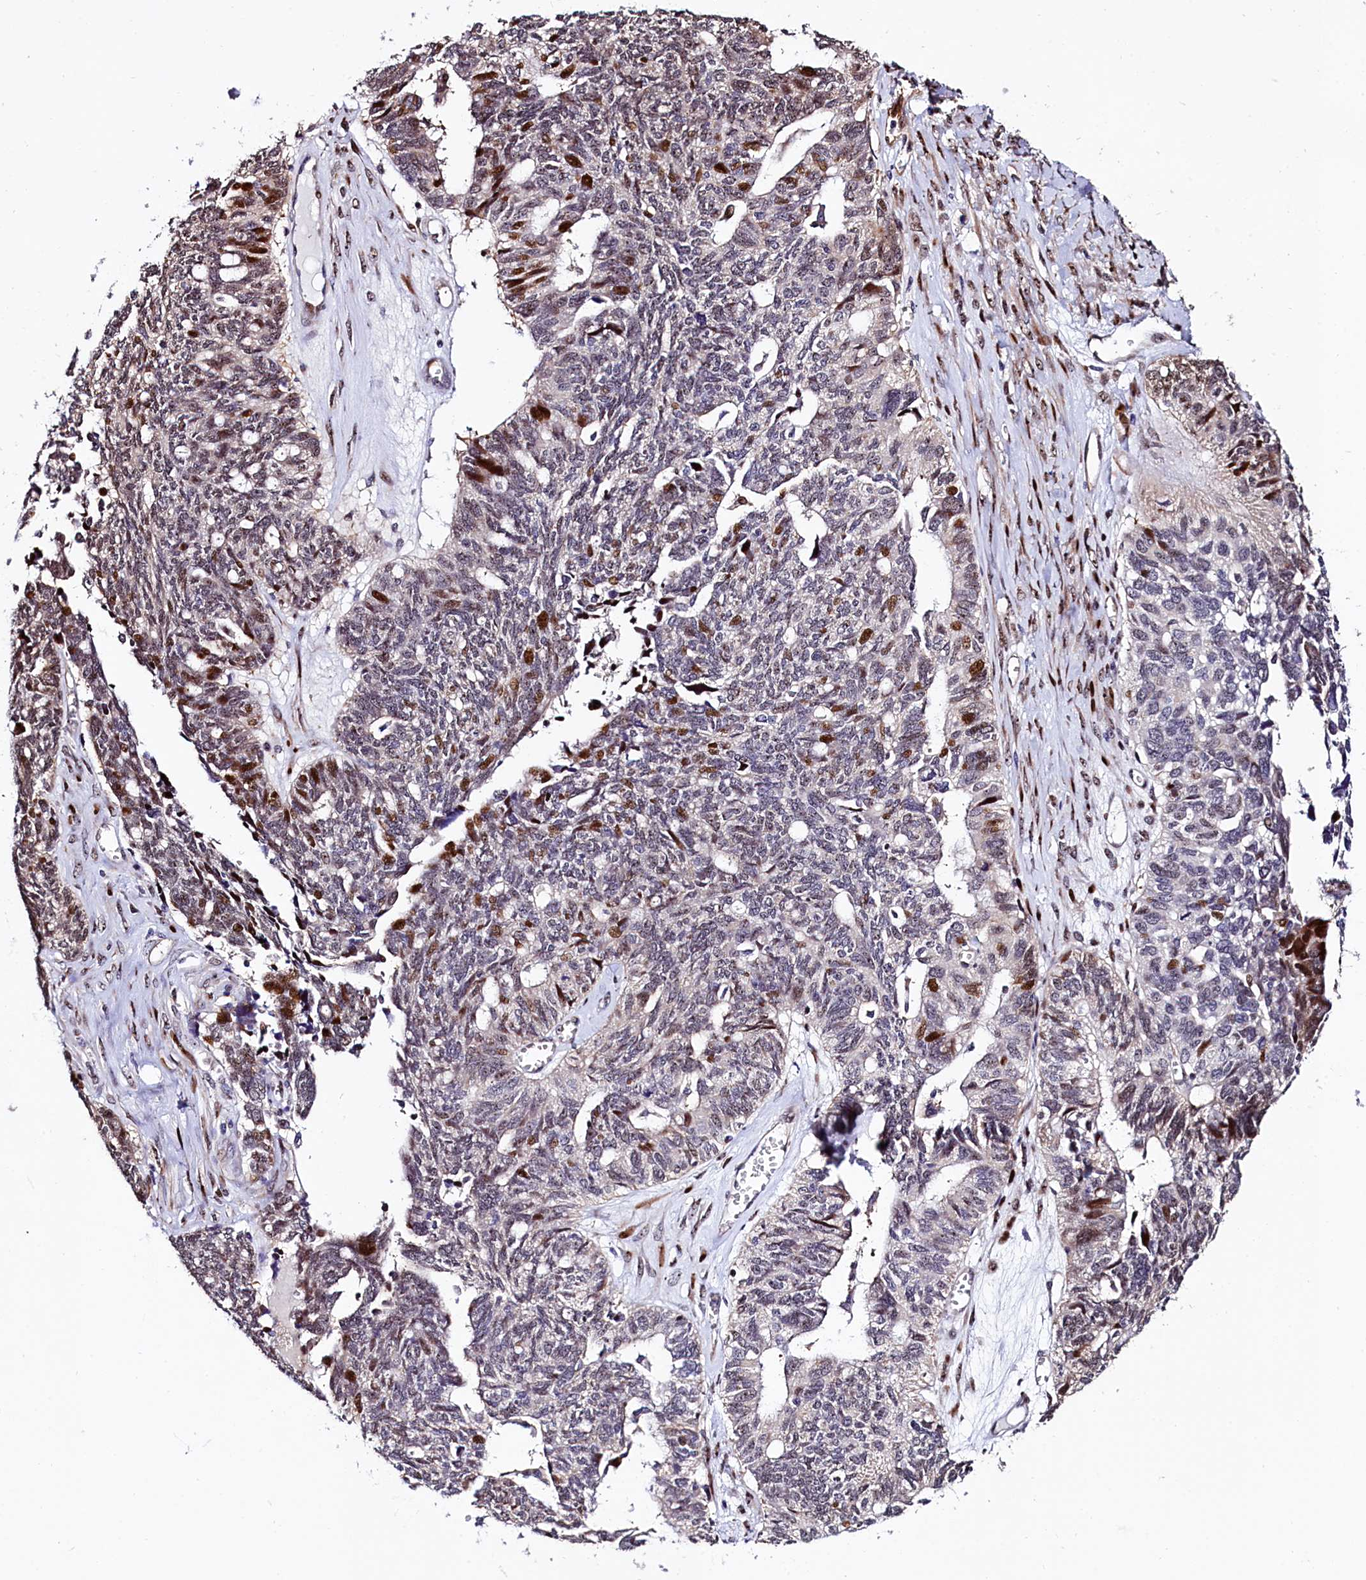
{"staining": {"intensity": "moderate", "quantity": "<25%", "location": "nuclear"}, "tissue": "ovarian cancer", "cell_type": "Tumor cells", "image_type": "cancer", "snomed": [{"axis": "morphology", "description": "Cystadenocarcinoma, serous, NOS"}, {"axis": "topography", "description": "Ovary"}], "caption": "Tumor cells demonstrate low levels of moderate nuclear positivity in about <25% of cells in human ovarian cancer.", "gene": "TRMT112", "patient": {"sex": "female", "age": 79}}